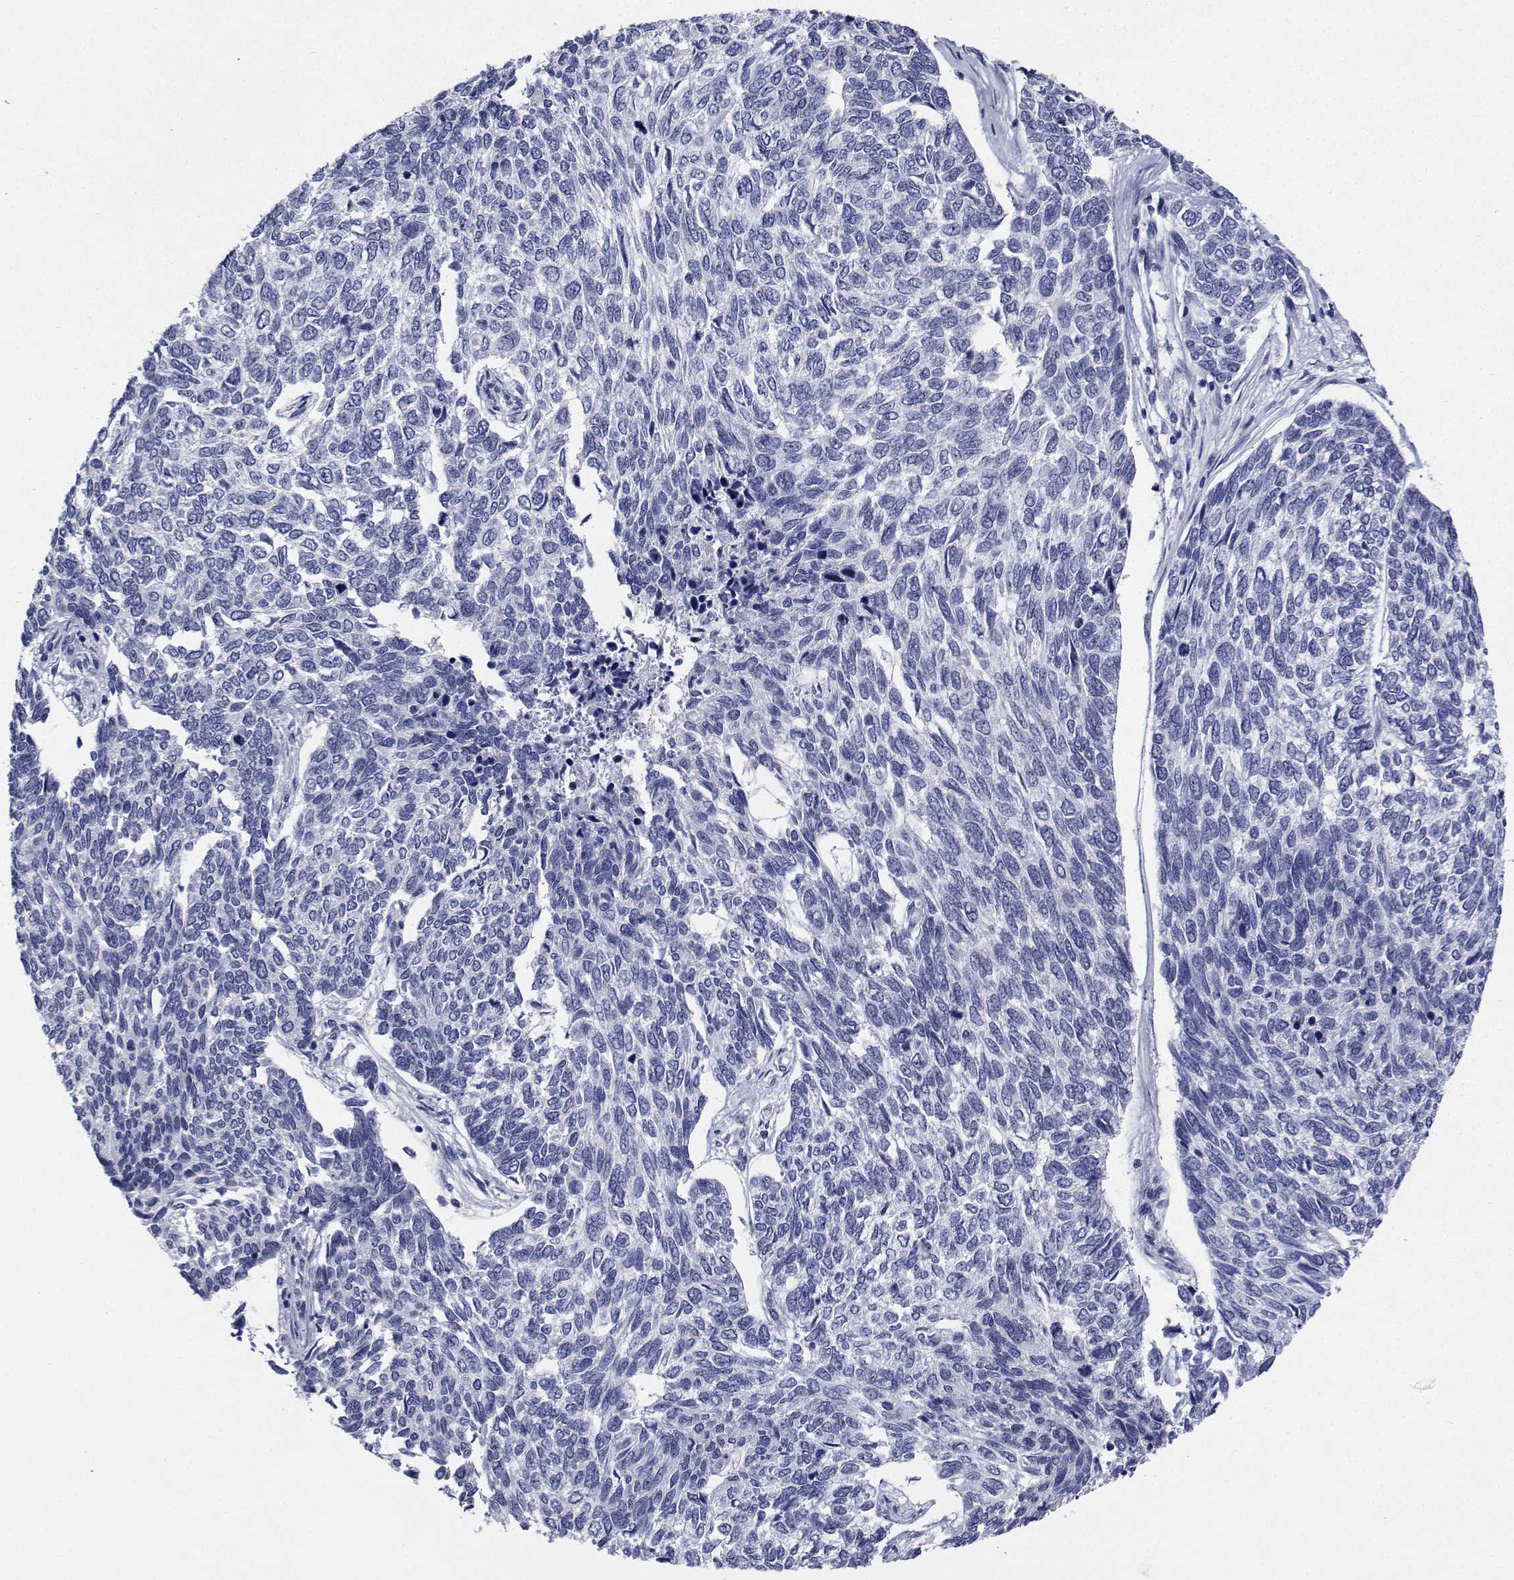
{"staining": {"intensity": "negative", "quantity": "none", "location": "none"}, "tissue": "skin cancer", "cell_type": "Tumor cells", "image_type": "cancer", "snomed": [{"axis": "morphology", "description": "Basal cell carcinoma"}, {"axis": "topography", "description": "Skin"}], "caption": "Tumor cells show no significant staining in skin cancer.", "gene": "PLXNA4", "patient": {"sex": "female", "age": 65}}